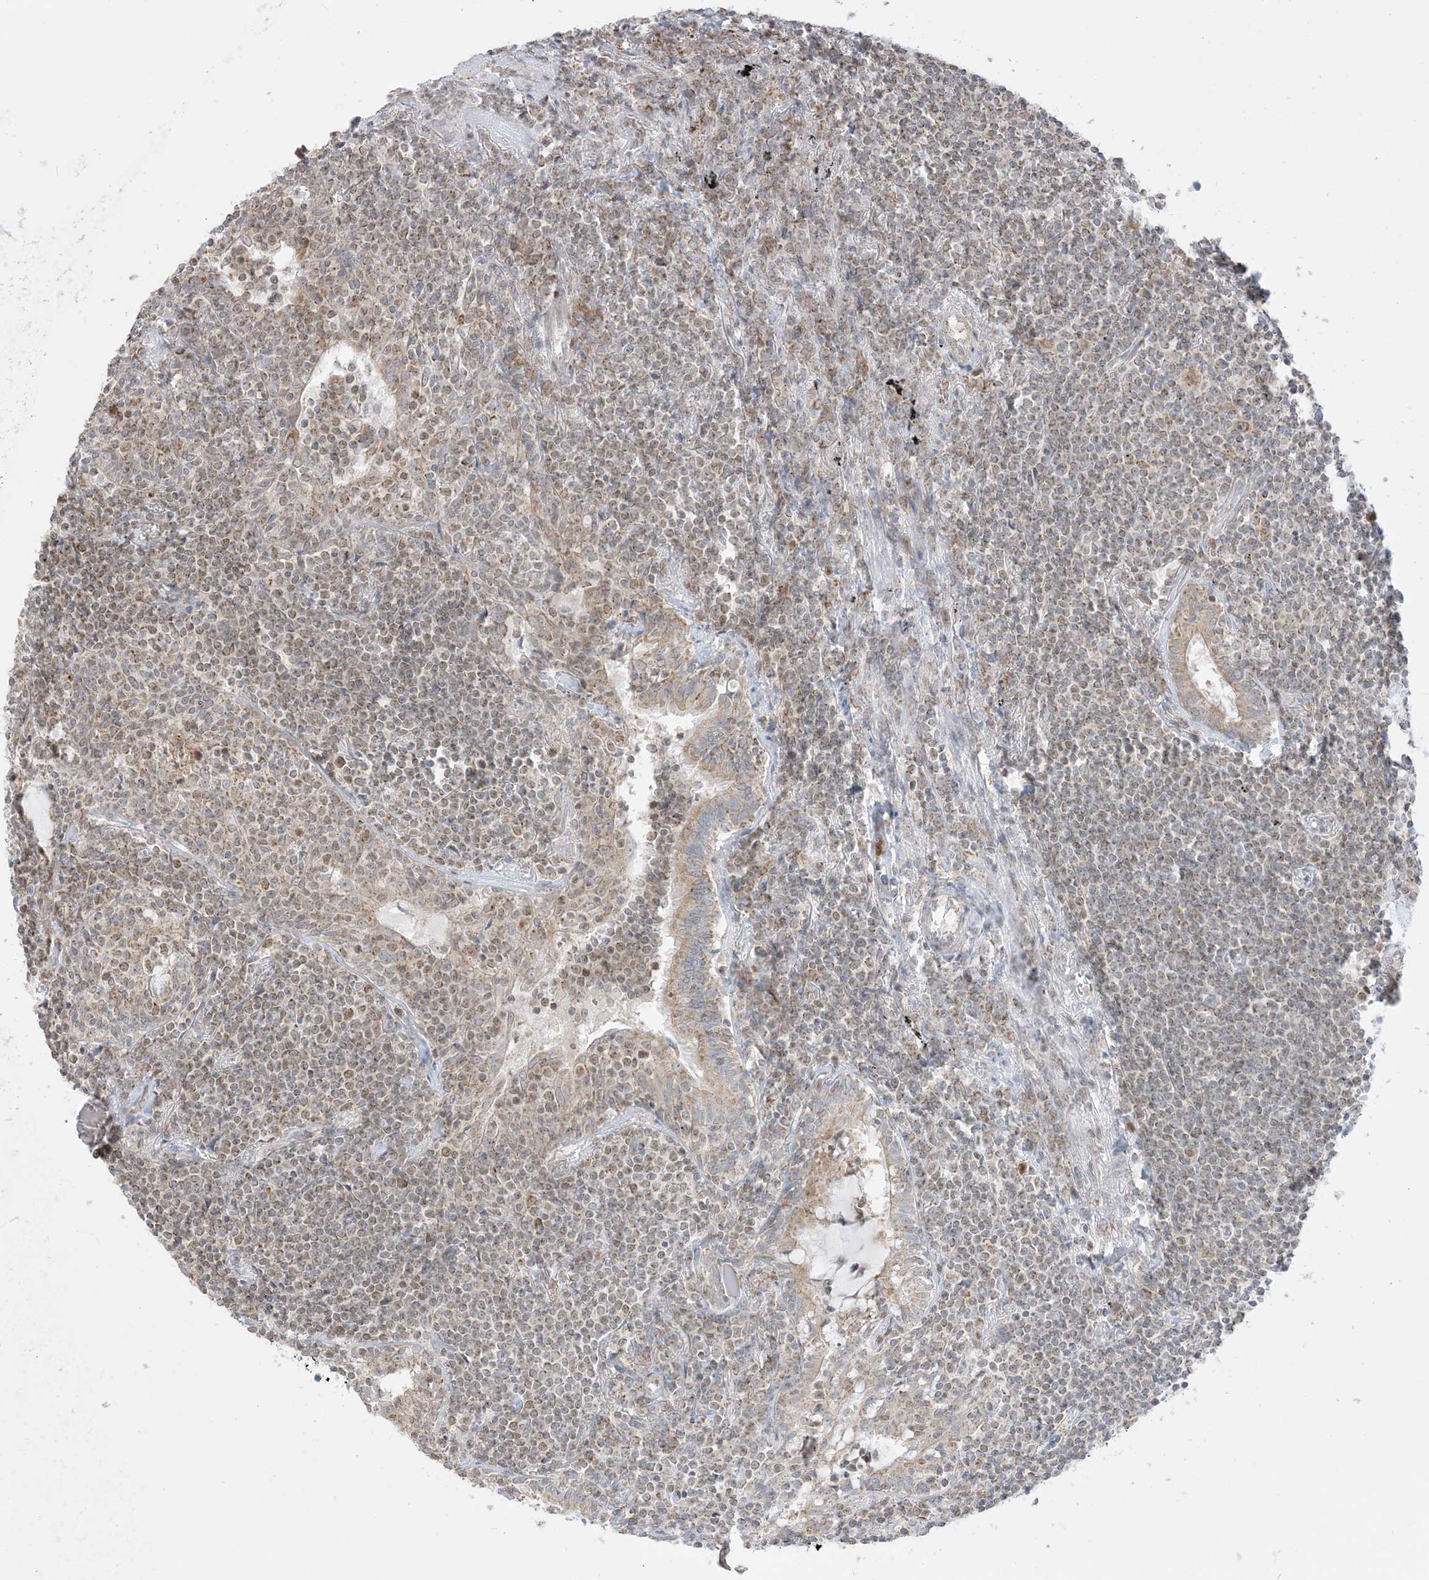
{"staining": {"intensity": "weak", "quantity": ">75%", "location": "cytoplasmic/membranous"}, "tissue": "lymphoma", "cell_type": "Tumor cells", "image_type": "cancer", "snomed": [{"axis": "morphology", "description": "Malignant lymphoma, non-Hodgkin's type, Low grade"}, {"axis": "topography", "description": "Lung"}], "caption": "Tumor cells display weak cytoplasmic/membranous expression in approximately >75% of cells in lymphoma.", "gene": "KANSL3", "patient": {"sex": "female", "age": 71}}